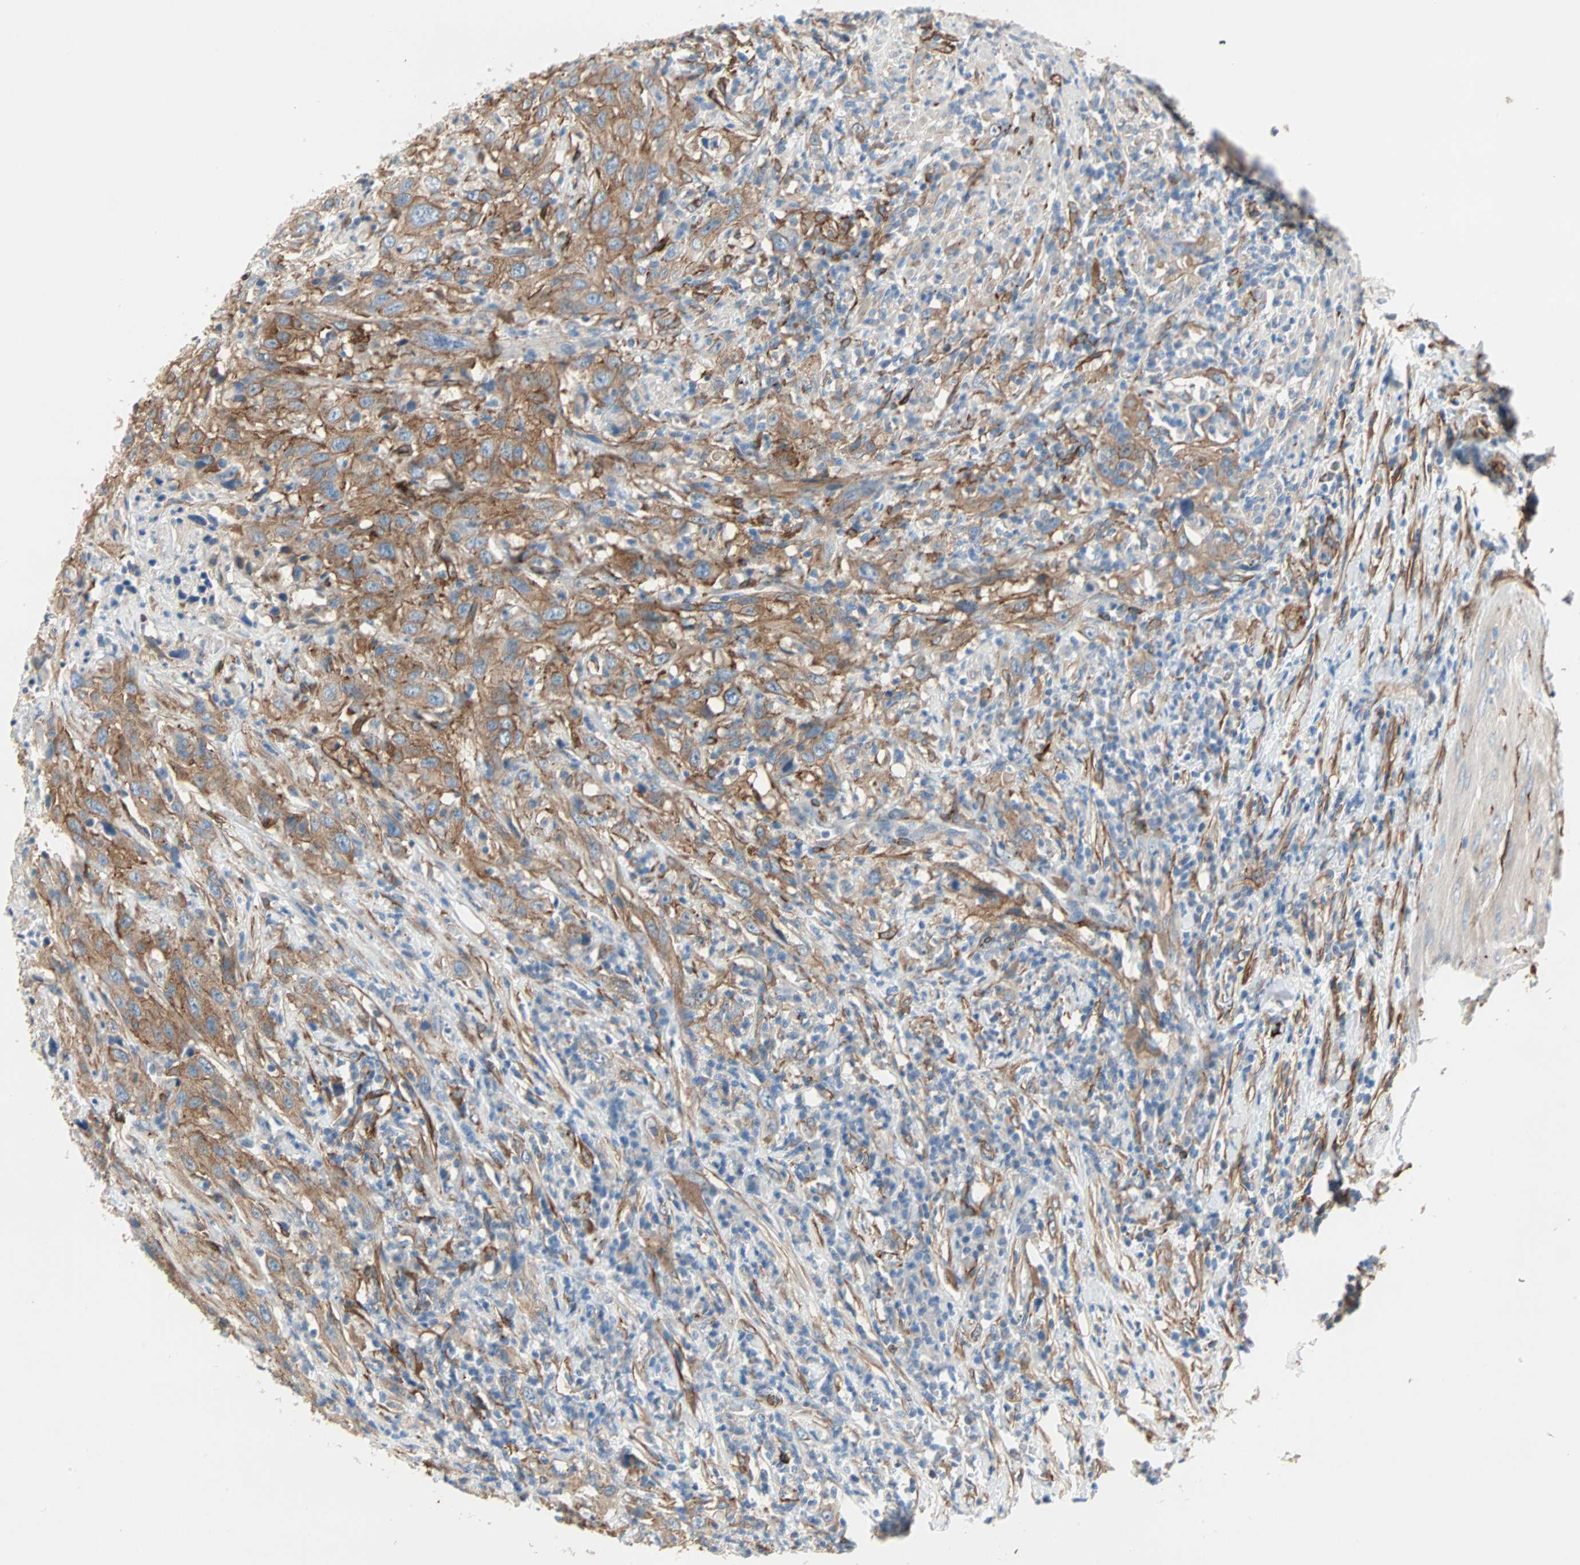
{"staining": {"intensity": "moderate", "quantity": ">75%", "location": "cytoplasmic/membranous"}, "tissue": "urothelial cancer", "cell_type": "Tumor cells", "image_type": "cancer", "snomed": [{"axis": "morphology", "description": "Urothelial carcinoma, High grade"}, {"axis": "topography", "description": "Urinary bladder"}], "caption": "Protein positivity by immunohistochemistry (IHC) displays moderate cytoplasmic/membranous expression in about >75% of tumor cells in high-grade urothelial carcinoma.", "gene": "EPB41L2", "patient": {"sex": "male", "age": 61}}